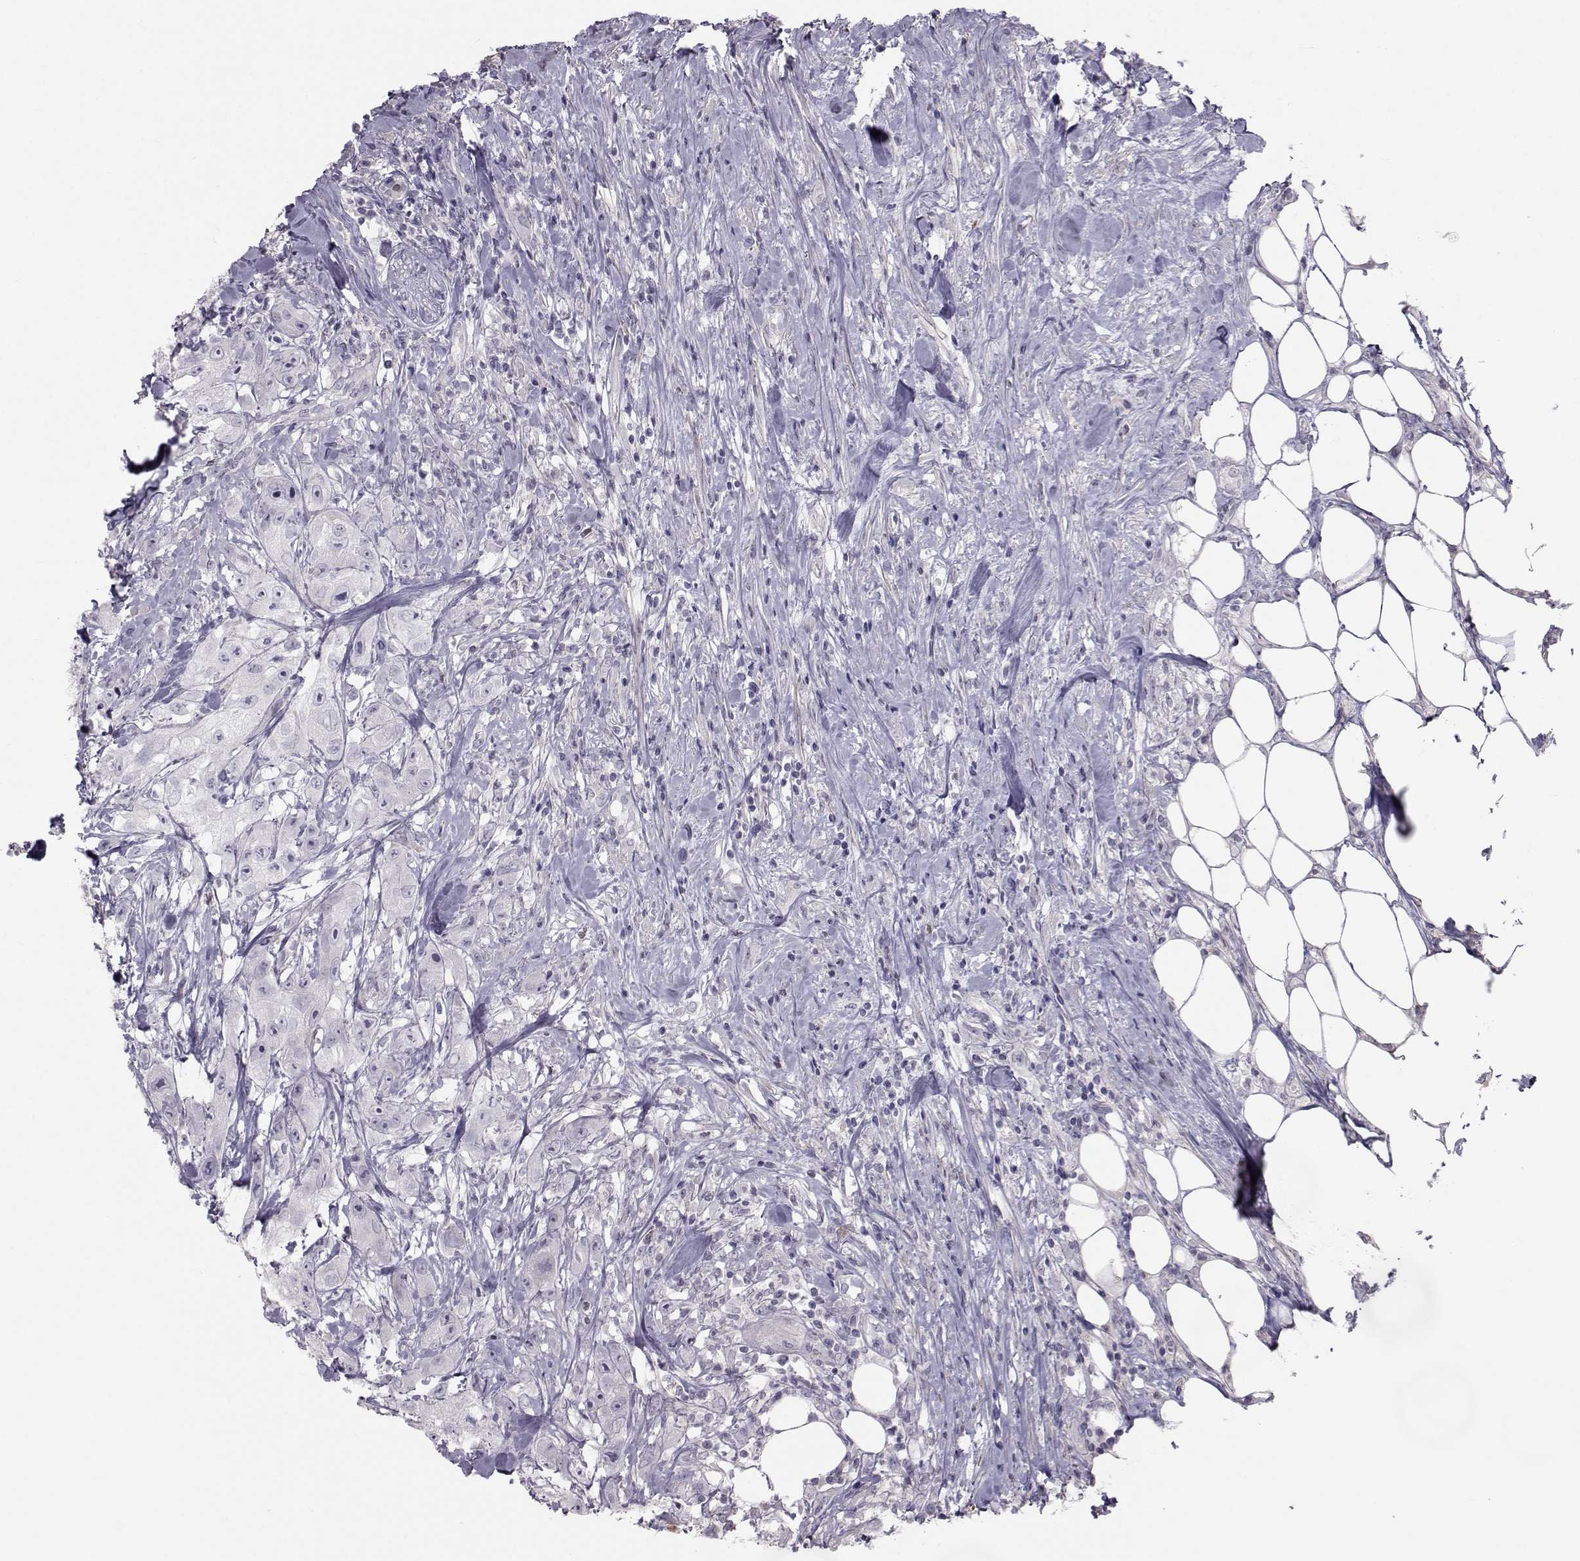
{"staining": {"intensity": "negative", "quantity": "none", "location": "none"}, "tissue": "urothelial cancer", "cell_type": "Tumor cells", "image_type": "cancer", "snomed": [{"axis": "morphology", "description": "Urothelial carcinoma, High grade"}, {"axis": "topography", "description": "Urinary bladder"}], "caption": "This is an immunohistochemistry histopathology image of urothelial cancer. There is no staining in tumor cells.", "gene": "GARIN3", "patient": {"sex": "male", "age": 79}}